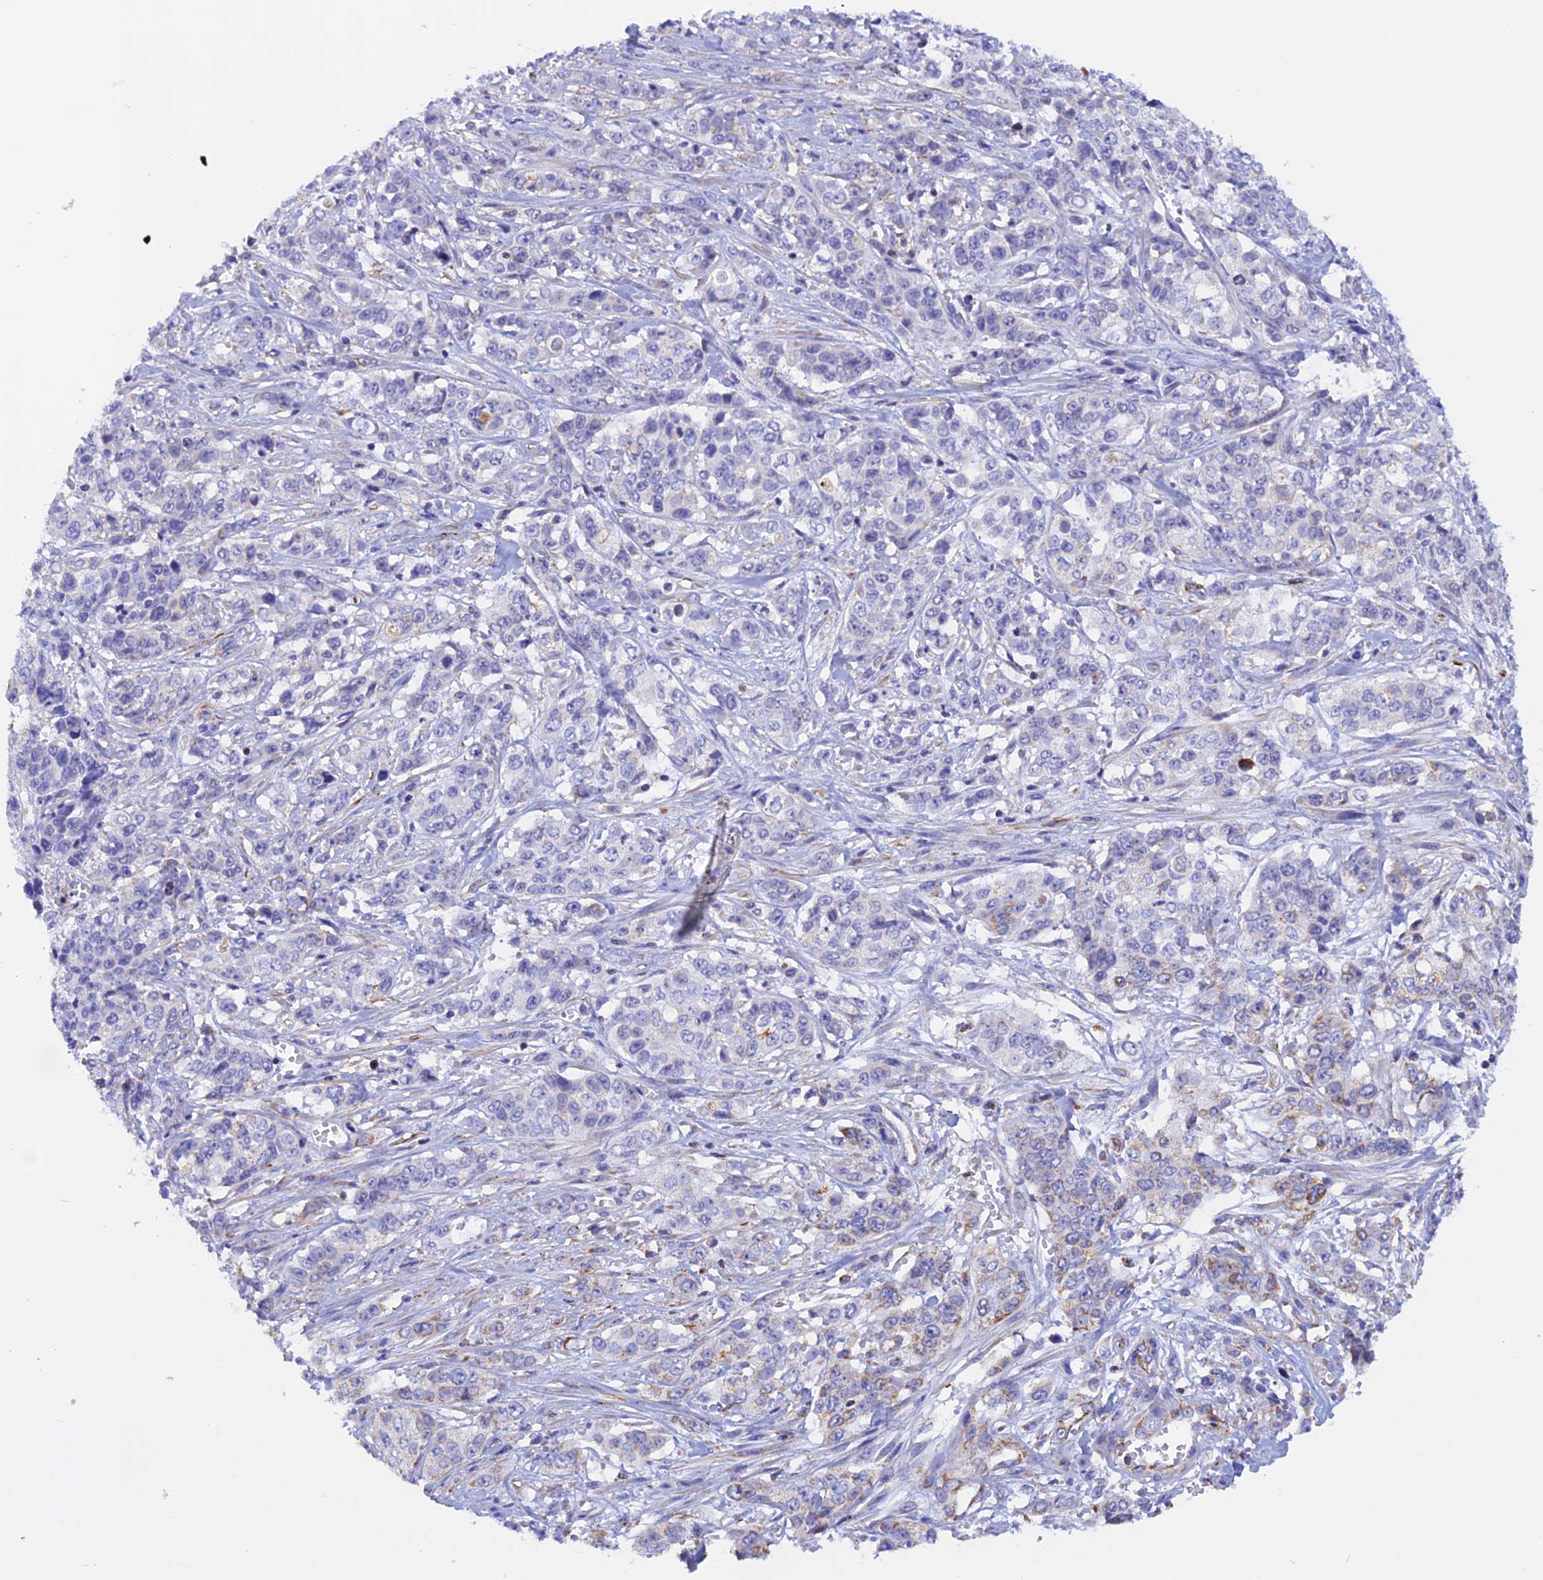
{"staining": {"intensity": "negative", "quantity": "none", "location": "none"}, "tissue": "stomach cancer", "cell_type": "Tumor cells", "image_type": "cancer", "snomed": [{"axis": "morphology", "description": "Adenocarcinoma, NOS"}, {"axis": "topography", "description": "Stomach, upper"}], "caption": "Immunohistochemistry image of human stomach adenocarcinoma stained for a protein (brown), which demonstrates no expression in tumor cells.", "gene": "GCDH", "patient": {"sex": "male", "age": 62}}